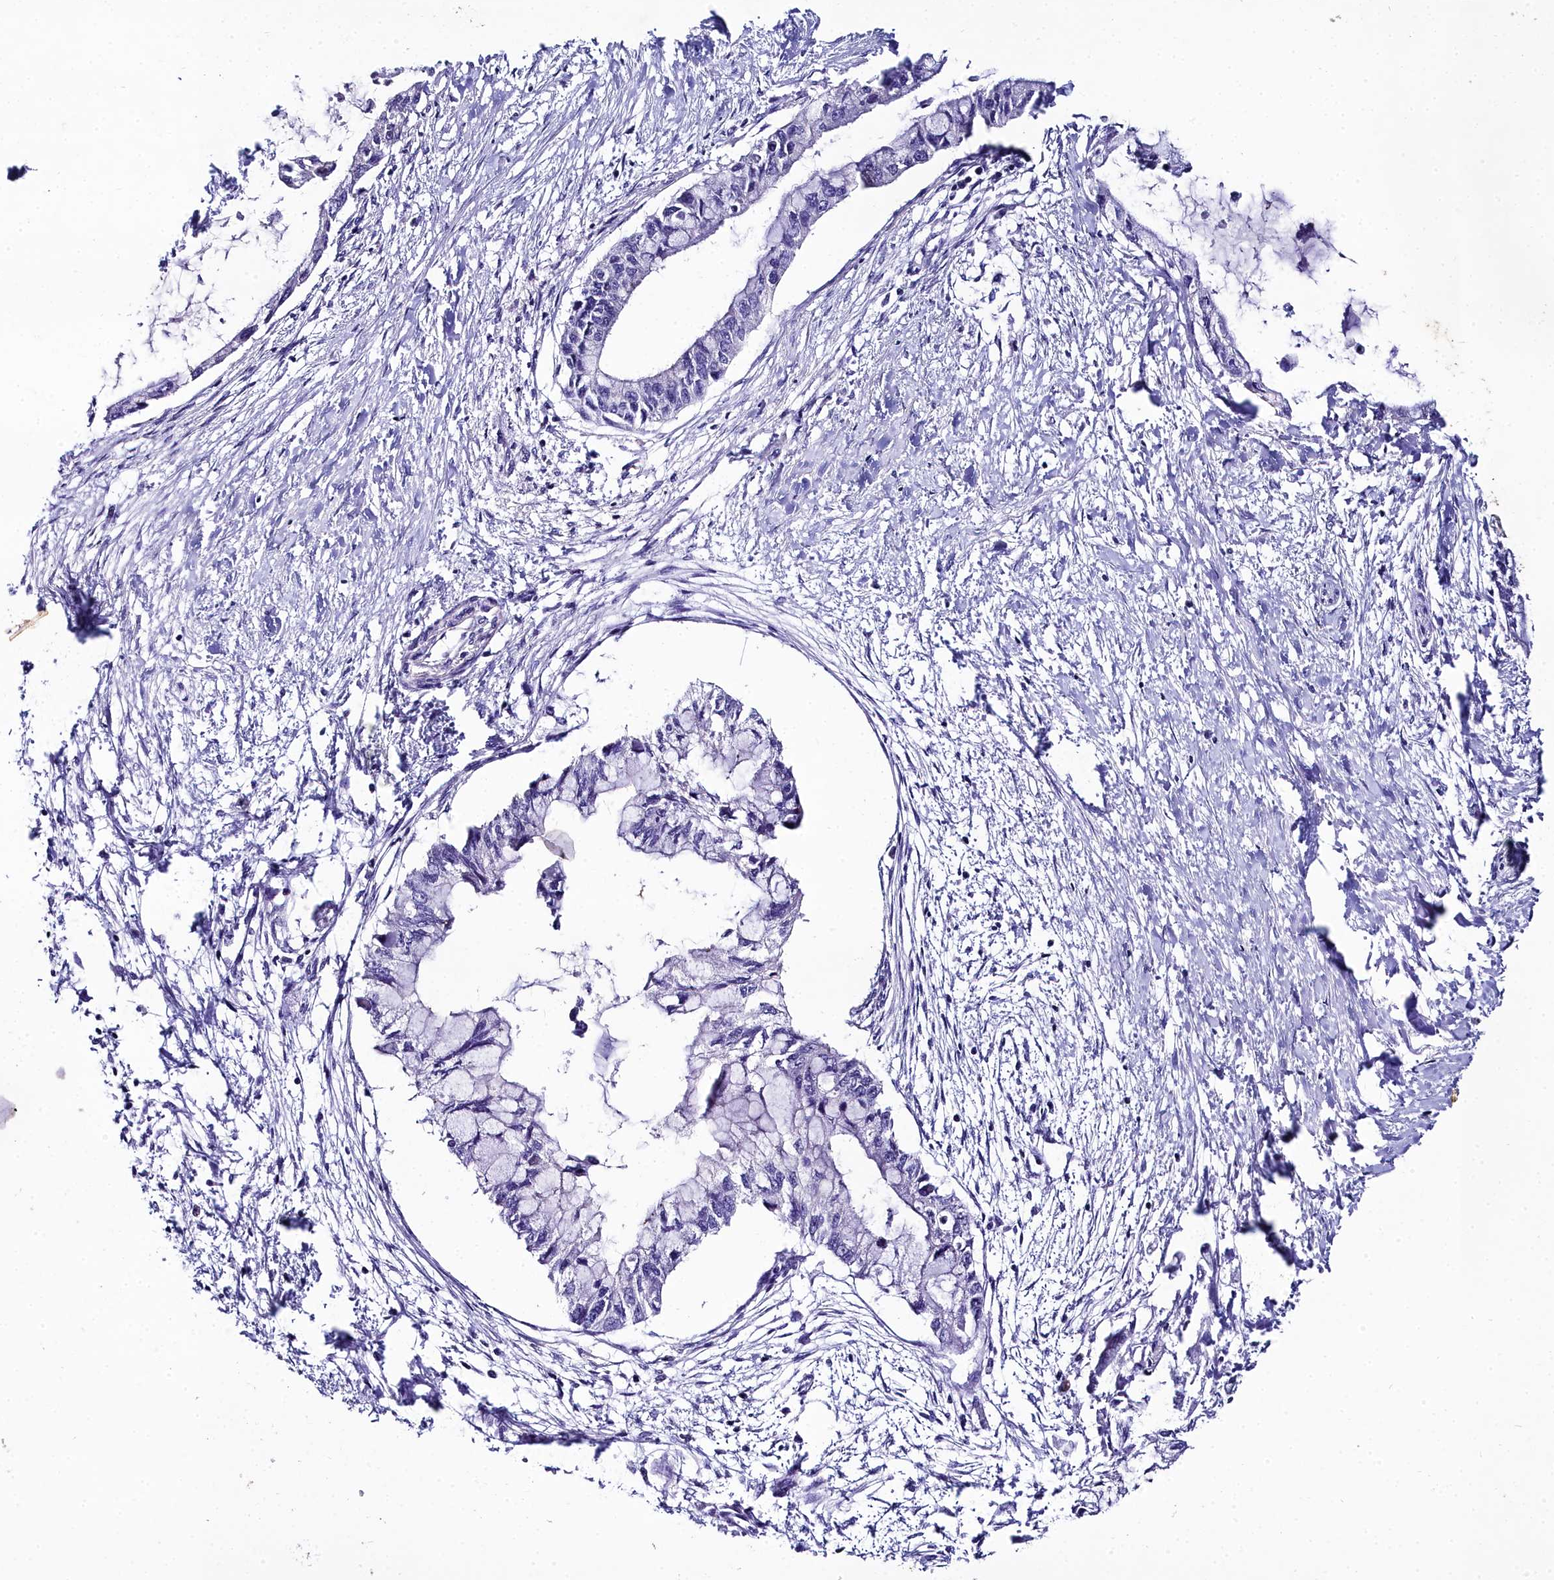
{"staining": {"intensity": "negative", "quantity": "none", "location": "none"}, "tissue": "pancreatic cancer", "cell_type": "Tumor cells", "image_type": "cancer", "snomed": [{"axis": "morphology", "description": "Adenocarcinoma, NOS"}, {"axis": "topography", "description": "Pancreas"}], "caption": "Immunohistochemical staining of human pancreatic cancer reveals no significant positivity in tumor cells.", "gene": "NT5M", "patient": {"sex": "male", "age": 48}}